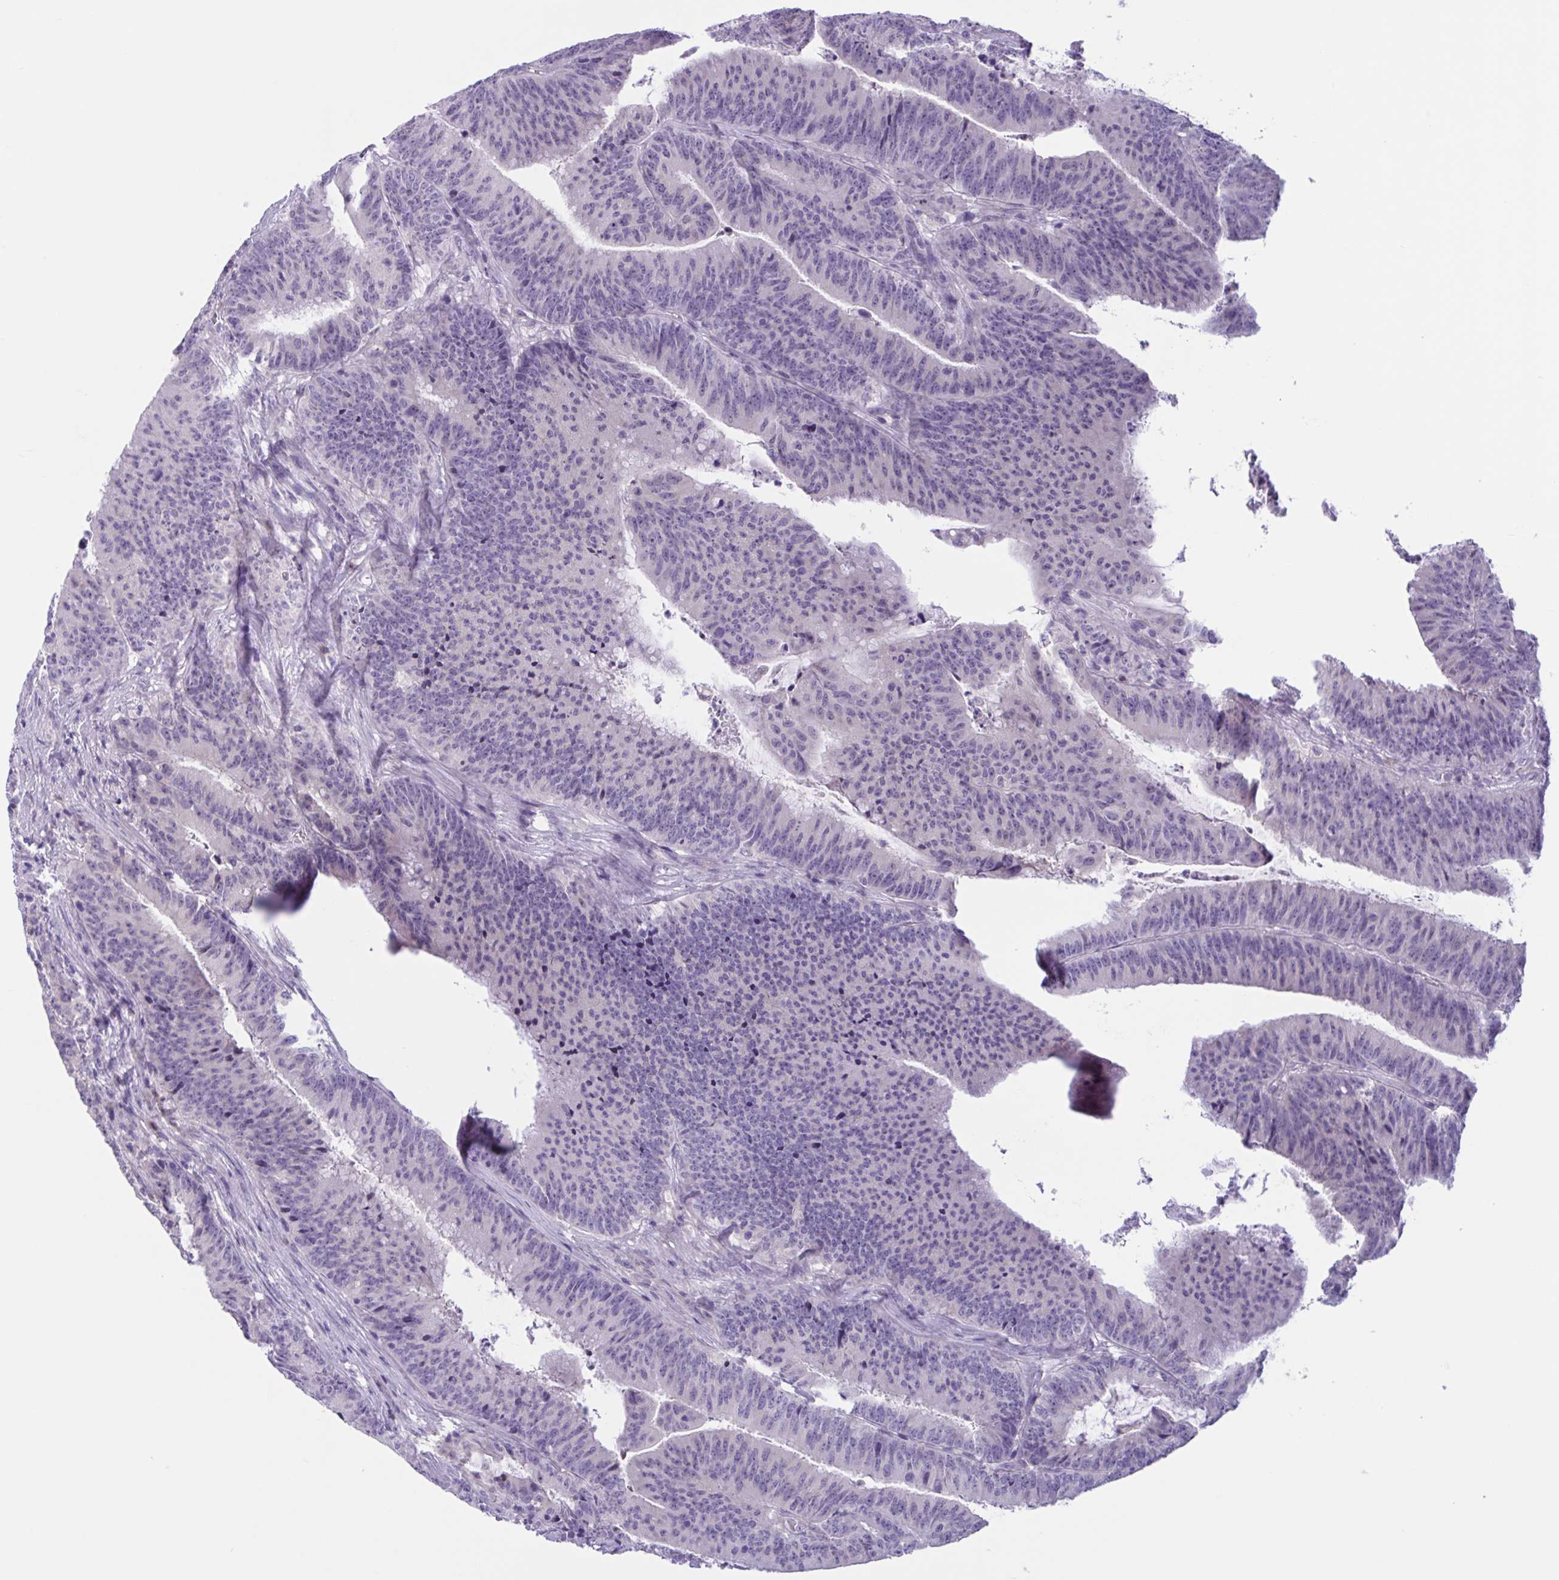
{"staining": {"intensity": "negative", "quantity": "none", "location": "none"}, "tissue": "colorectal cancer", "cell_type": "Tumor cells", "image_type": "cancer", "snomed": [{"axis": "morphology", "description": "Adenocarcinoma, NOS"}, {"axis": "topography", "description": "Colon"}], "caption": "Immunohistochemistry (IHC) of colorectal cancer (adenocarcinoma) exhibits no positivity in tumor cells.", "gene": "WNT9B", "patient": {"sex": "female", "age": 78}}